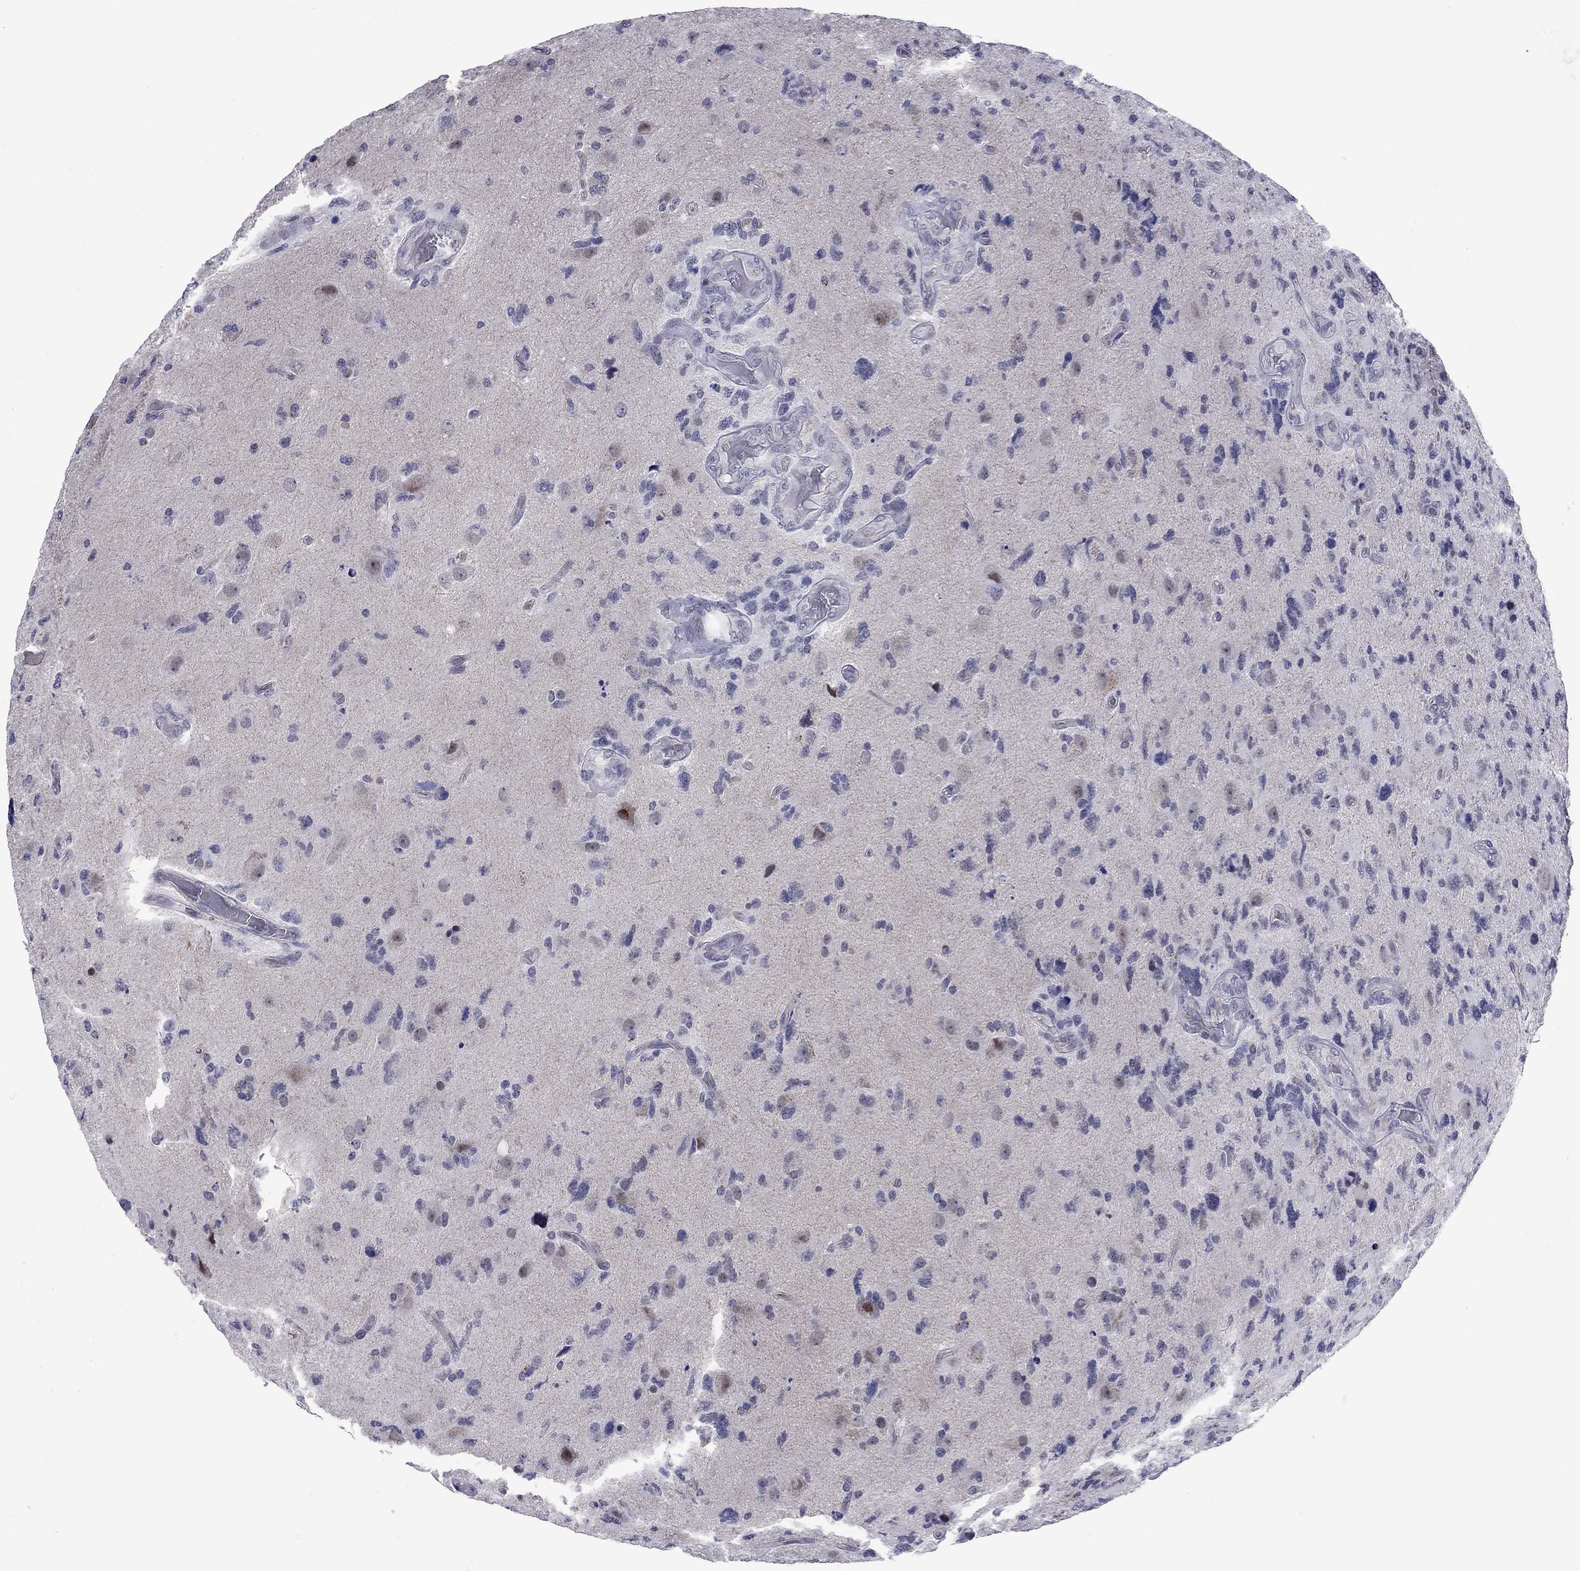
{"staining": {"intensity": "negative", "quantity": "none", "location": "none"}, "tissue": "glioma", "cell_type": "Tumor cells", "image_type": "cancer", "snomed": [{"axis": "morphology", "description": "Glioma, malignant, High grade"}, {"axis": "topography", "description": "Cerebral cortex"}], "caption": "Human malignant glioma (high-grade) stained for a protein using immunohistochemistry displays no staining in tumor cells.", "gene": "HTR4", "patient": {"sex": "male", "age": 70}}